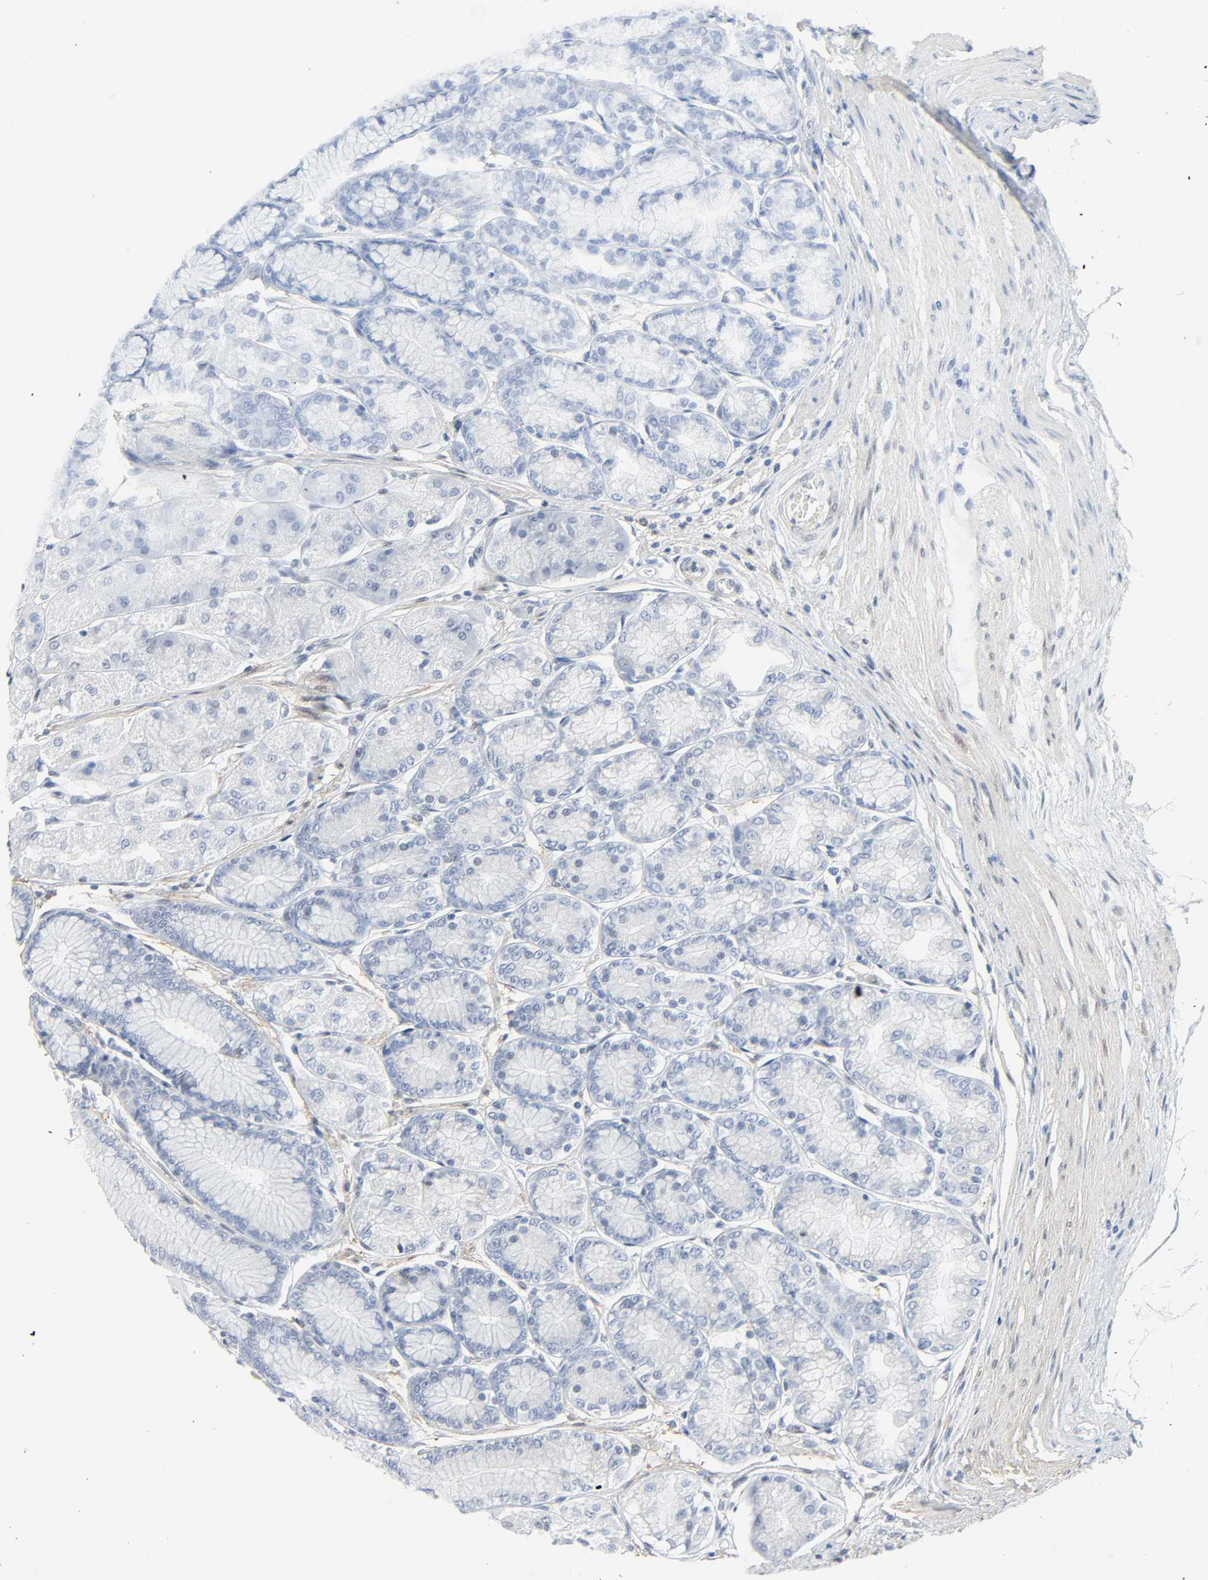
{"staining": {"intensity": "moderate", "quantity": "<25%", "location": "cytoplasmic/membranous"}, "tissue": "stomach", "cell_type": "Glandular cells", "image_type": "normal", "snomed": [{"axis": "morphology", "description": "Normal tissue, NOS"}, {"axis": "morphology", "description": "Adenocarcinoma, NOS"}, {"axis": "topography", "description": "Stomach"}, {"axis": "topography", "description": "Stomach, lower"}], "caption": "Stomach was stained to show a protein in brown. There is low levels of moderate cytoplasmic/membranous positivity in approximately <25% of glandular cells. The protein of interest is shown in brown color, while the nuclei are stained blue.", "gene": "ZBTB16", "patient": {"sex": "female", "age": 65}}